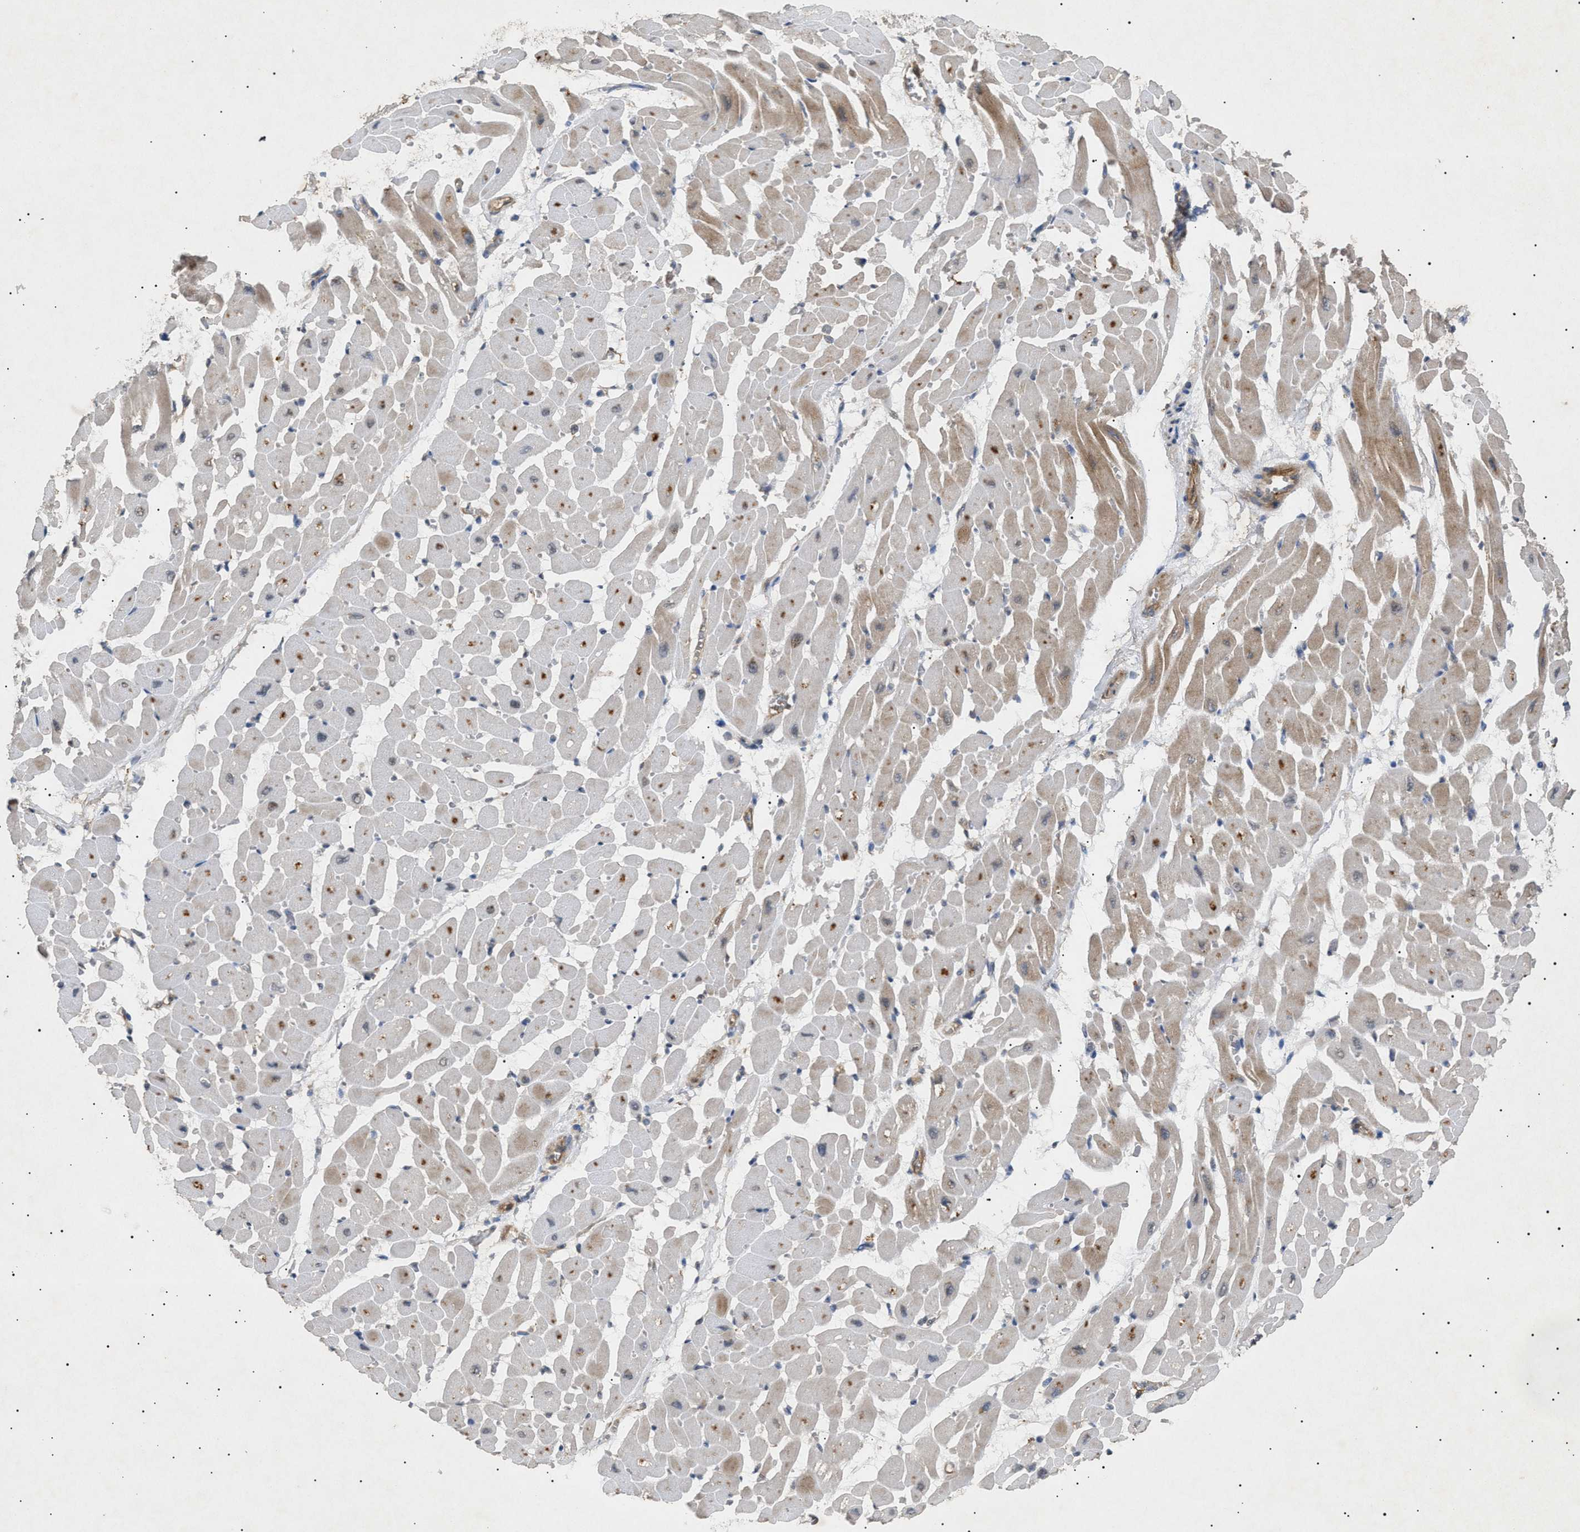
{"staining": {"intensity": "moderate", "quantity": ">75%", "location": "cytoplasmic/membranous"}, "tissue": "heart muscle", "cell_type": "Cardiomyocytes", "image_type": "normal", "snomed": [{"axis": "morphology", "description": "Normal tissue, NOS"}, {"axis": "topography", "description": "Heart"}], "caption": "A brown stain shows moderate cytoplasmic/membranous expression of a protein in cardiomyocytes of normal human heart muscle.", "gene": "SIRT5", "patient": {"sex": "male", "age": 45}}